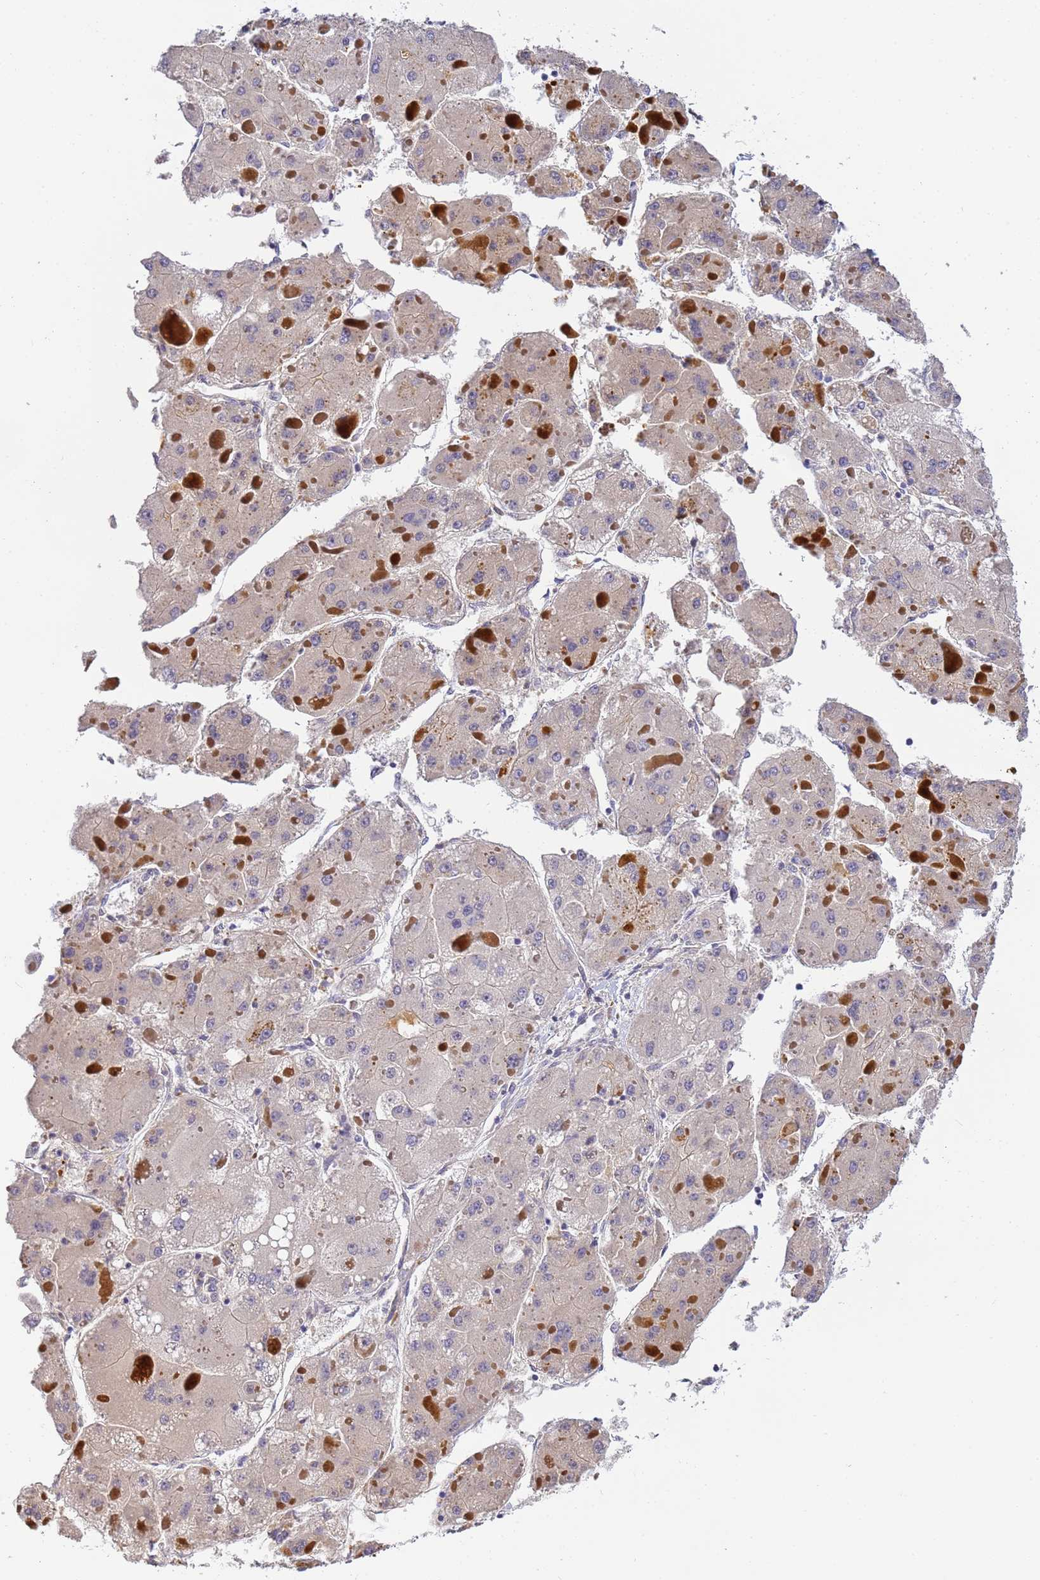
{"staining": {"intensity": "negative", "quantity": "none", "location": "none"}, "tissue": "liver cancer", "cell_type": "Tumor cells", "image_type": "cancer", "snomed": [{"axis": "morphology", "description": "Carcinoma, Hepatocellular, NOS"}, {"axis": "topography", "description": "Liver"}], "caption": "Image shows no protein expression in tumor cells of liver cancer tissue.", "gene": "CFH", "patient": {"sex": "female", "age": 73}}